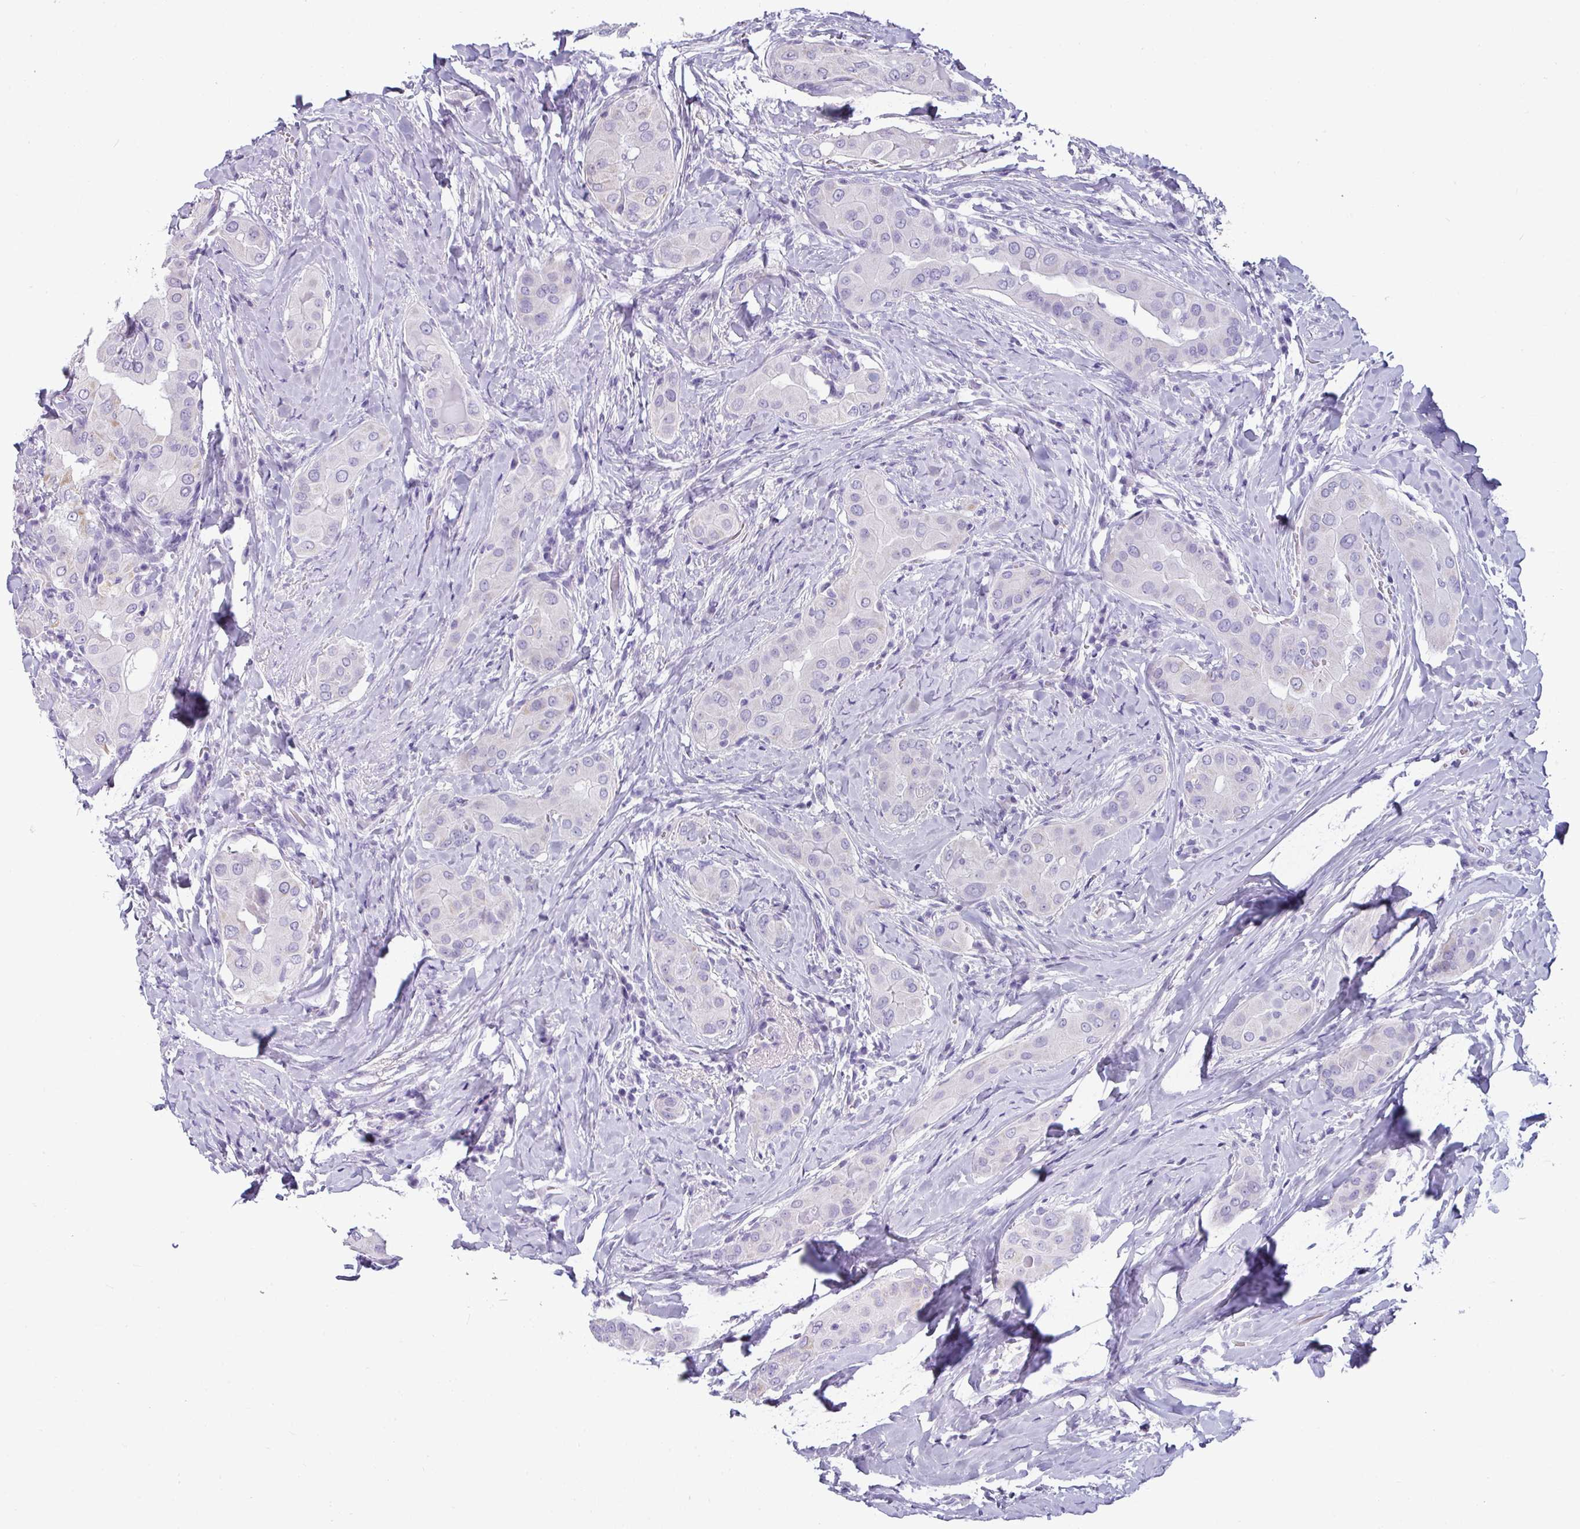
{"staining": {"intensity": "negative", "quantity": "none", "location": "none"}, "tissue": "thyroid cancer", "cell_type": "Tumor cells", "image_type": "cancer", "snomed": [{"axis": "morphology", "description": "Papillary adenocarcinoma, NOS"}, {"axis": "topography", "description": "Thyroid gland"}], "caption": "High magnification brightfield microscopy of thyroid cancer (papillary adenocarcinoma) stained with DAB (brown) and counterstained with hematoxylin (blue): tumor cells show no significant staining.", "gene": "VCY1B", "patient": {"sex": "male", "age": 33}}